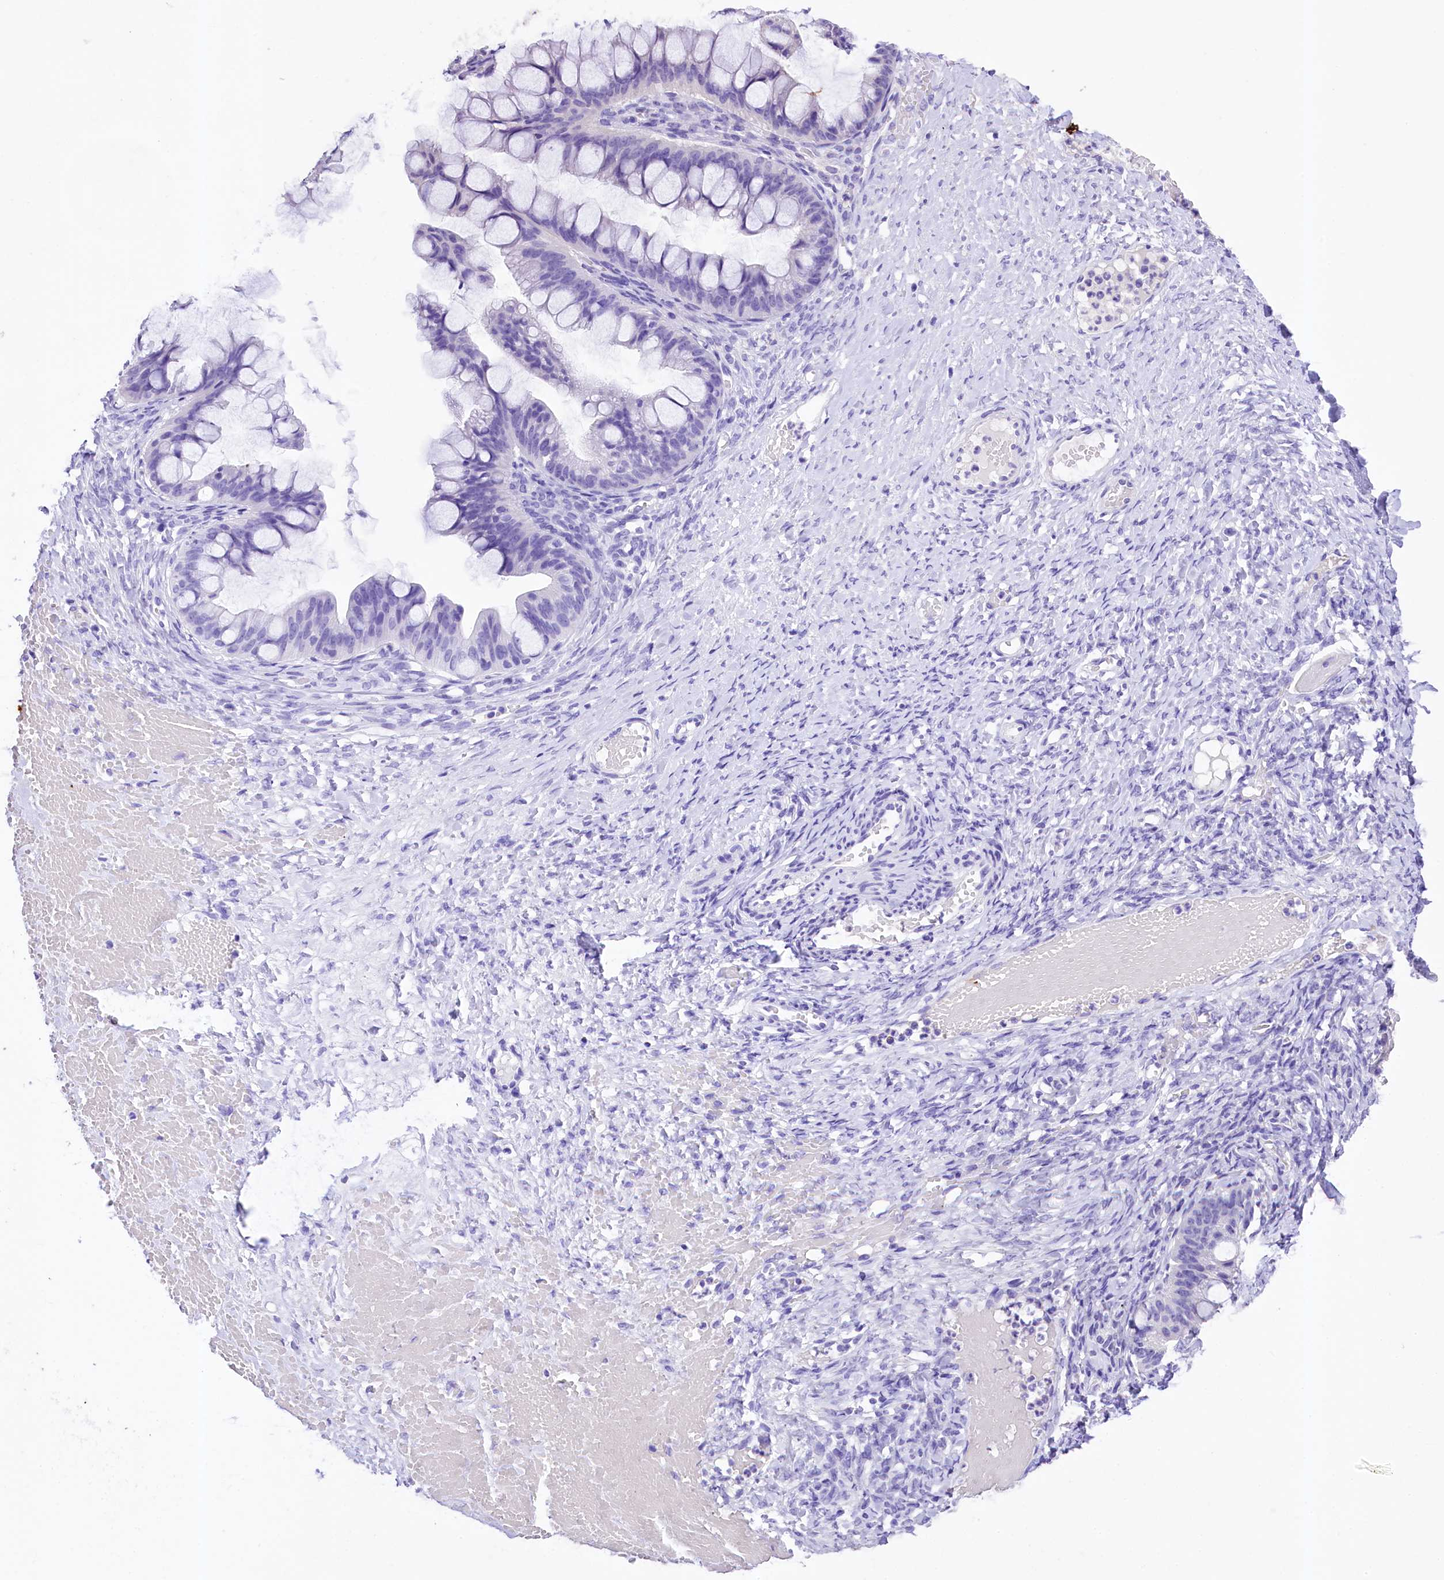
{"staining": {"intensity": "negative", "quantity": "none", "location": "none"}, "tissue": "ovarian cancer", "cell_type": "Tumor cells", "image_type": "cancer", "snomed": [{"axis": "morphology", "description": "Cystadenocarcinoma, mucinous, NOS"}, {"axis": "topography", "description": "Ovary"}], "caption": "Ovarian cancer (mucinous cystadenocarcinoma) stained for a protein using immunohistochemistry displays no expression tumor cells.", "gene": "UBXN6", "patient": {"sex": "female", "age": 73}}